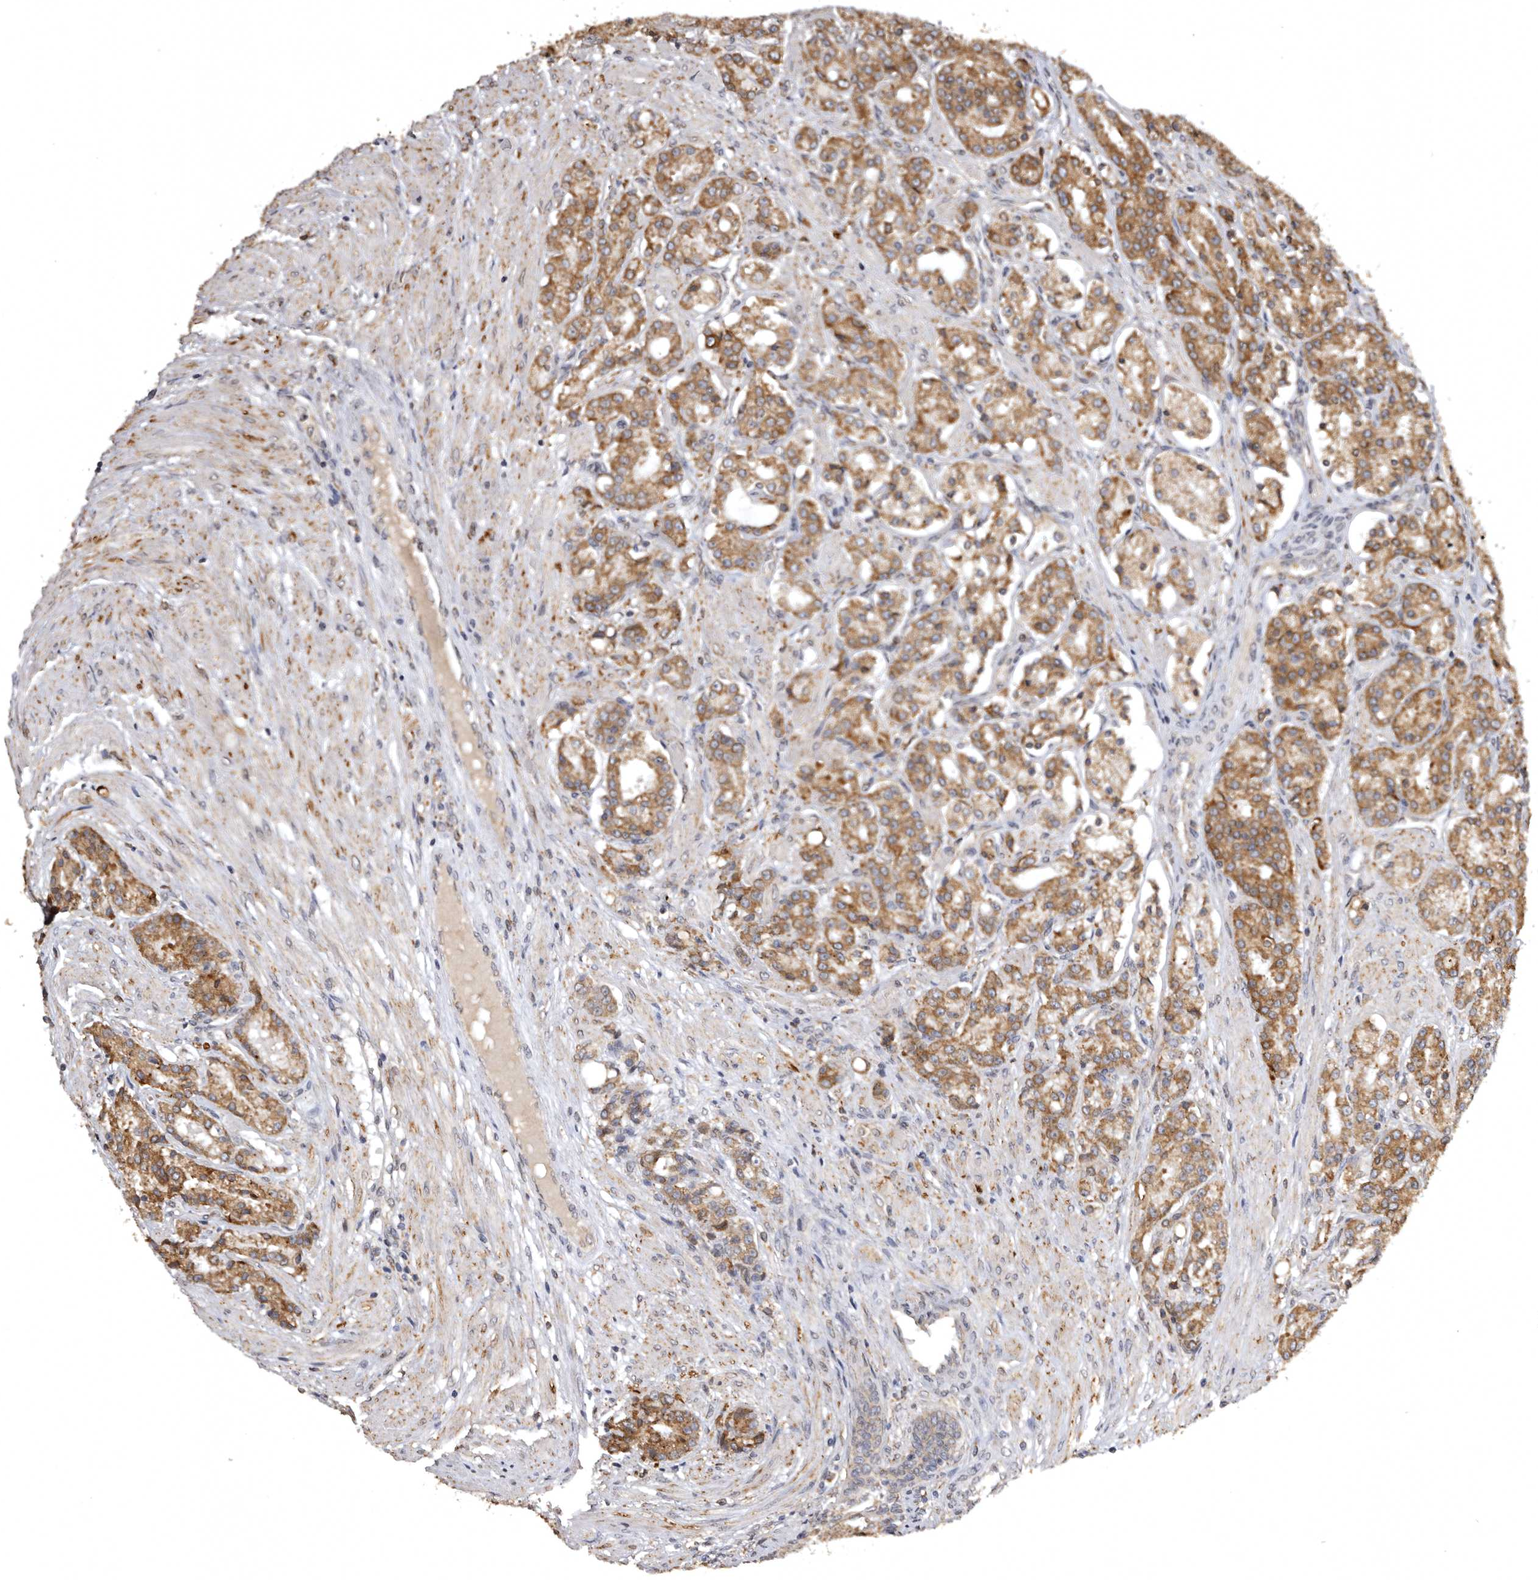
{"staining": {"intensity": "moderate", "quantity": ">75%", "location": "cytoplasmic/membranous"}, "tissue": "prostate cancer", "cell_type": "Tumor cells", "image_type": "cancer", "snomed": [{"axis": "morphology", "description": "Adenocarcinoma, High grade"}, {"axis": "topography", "description": "Prostate"}], "caption": "Protein expression analysis of prostate high-grade adenocarcinoma shows moderate cytoplasmic/membranous staining in about >75% of tumor cells.", "gene": "INKA2", "patient": {"sex": "male", "age": 60}}